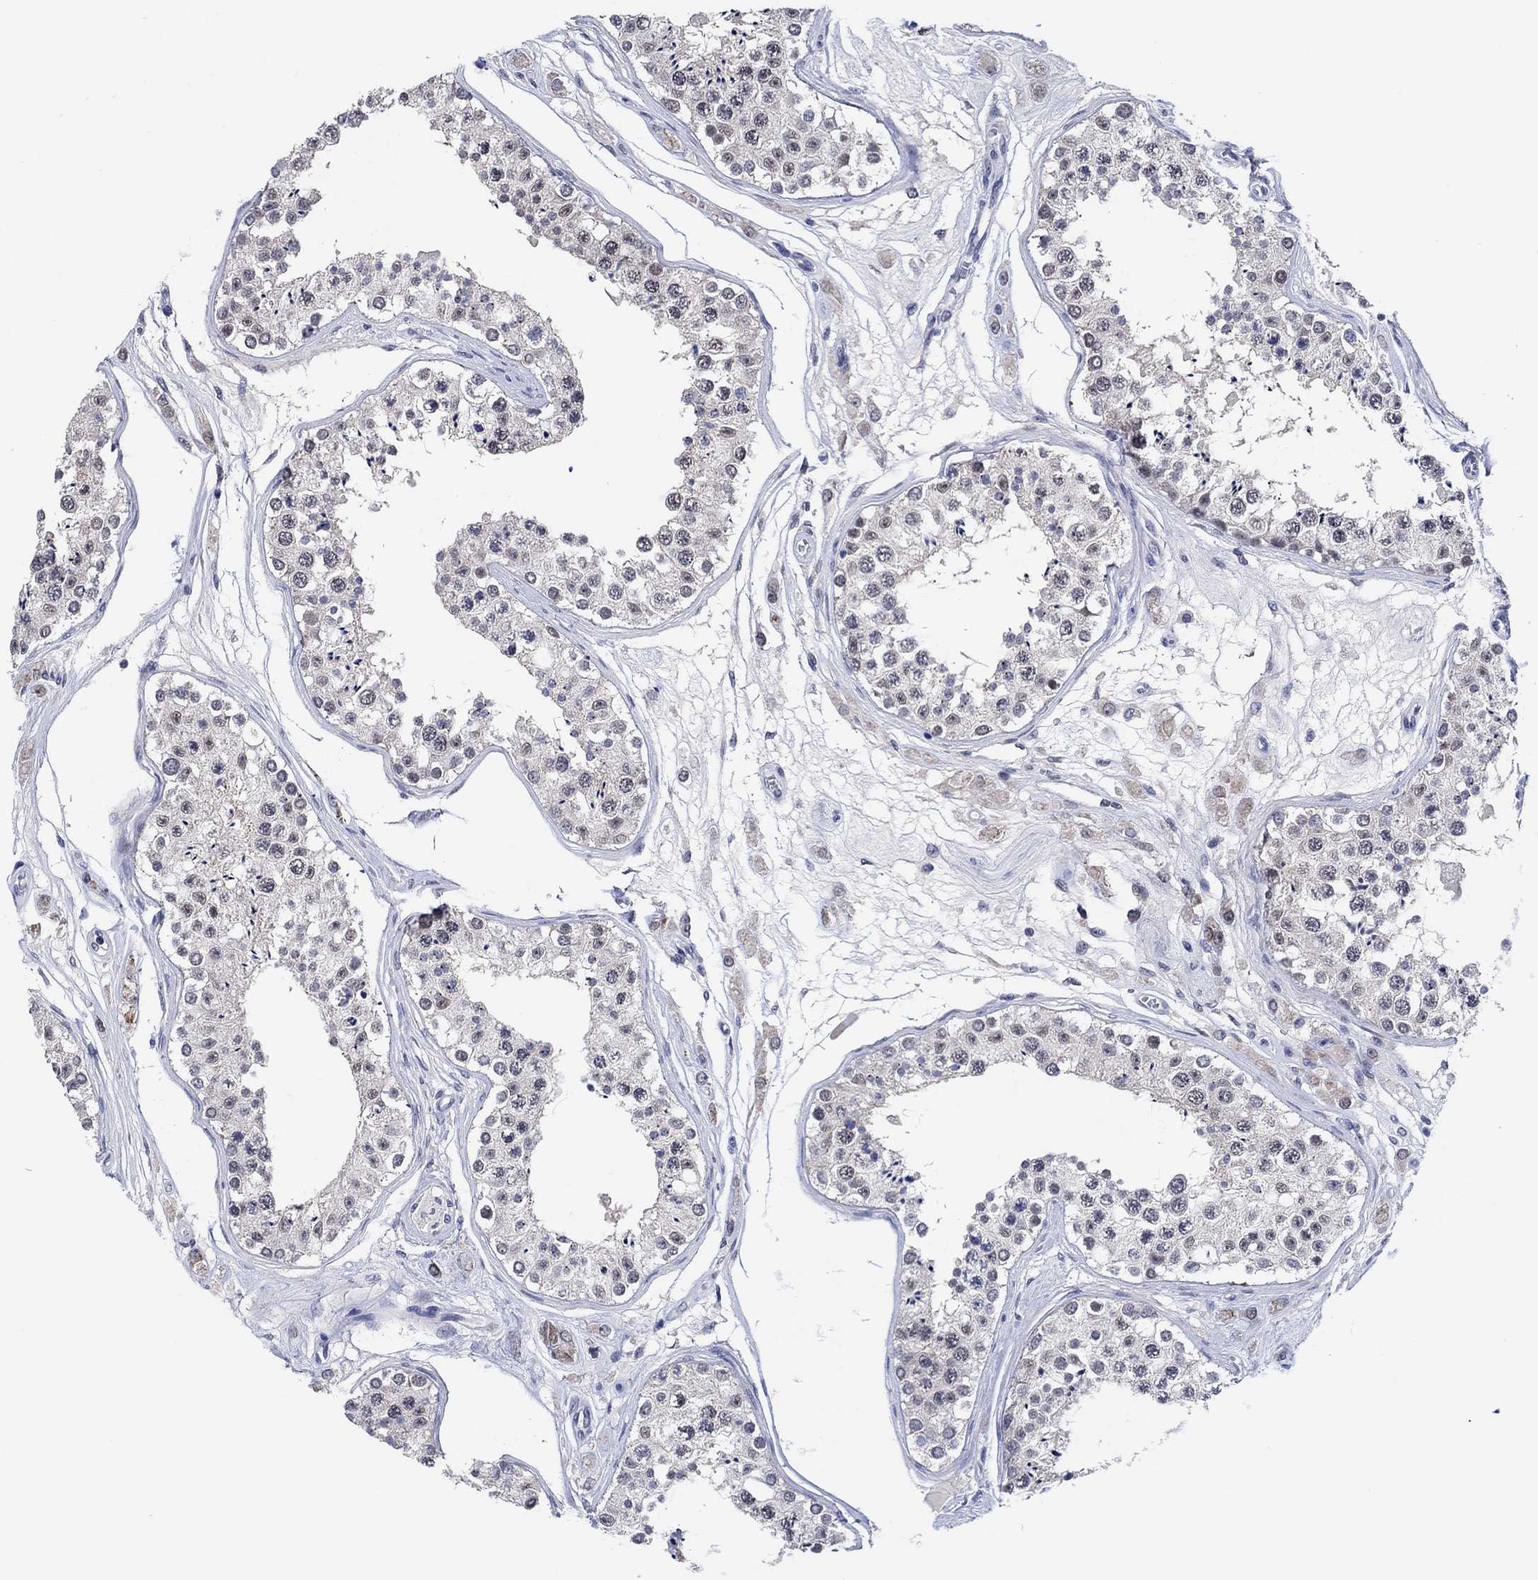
{"staining": {"intensity": "negative", "quantity": "none", "location": "none"}, "tissue": "testis", "cell_type": "Cells in seminiferous ducts", "image_type": "normal", "snomed": [{"axis": "morphology", "description": "Normal tissue, NOS"}, {"axis": "topography", "description": "Testis"}], "caption": "Micrograph shows no protein staining in cells in seminiferous ducts of normal testis.", "gene": "PRRT3", "patient": {"sex": "male", "age": 25}}